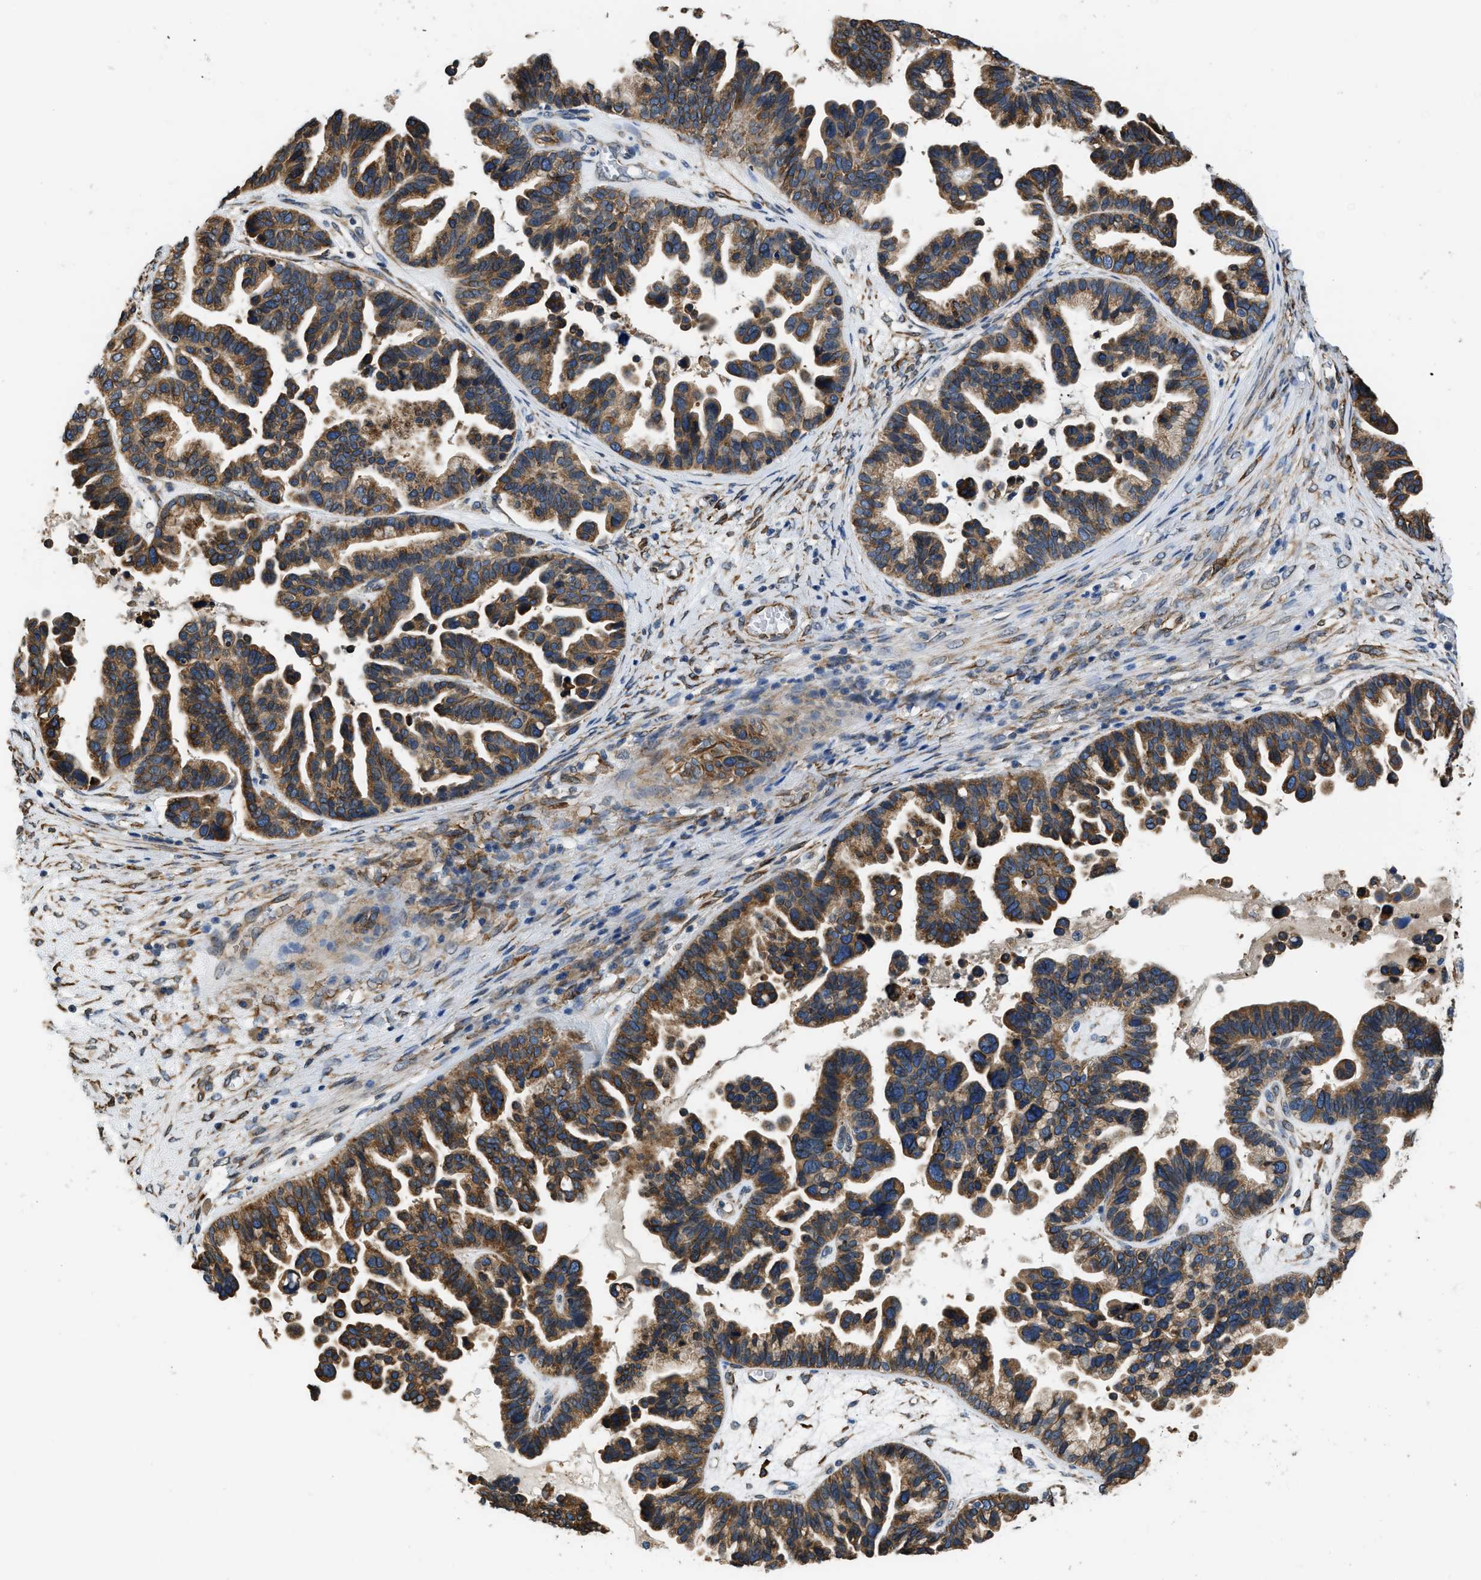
{"staining": {"intensity": "strong", "quantity": ">75%", "location": "cytoplasmic/membranous"}, "tissue": "ovarian cancer", "cell_type": "Tumor cells", "image_type": "cancer", "snomed": [{"axis": "morphology", "description": "Cystadenocarcinoma, serous, NOS"}, {"axis": "topography", "description": "Ovary"}], "caption": "This is a photomicrograph of immunohistochemistry (IHC) staining of ovarian cancer, which shows strong staining in the cytoplasmic/membranous of tumor cells.", "gene": "ARL6IP5", "patient": {"sex": "female", "age": 56}}